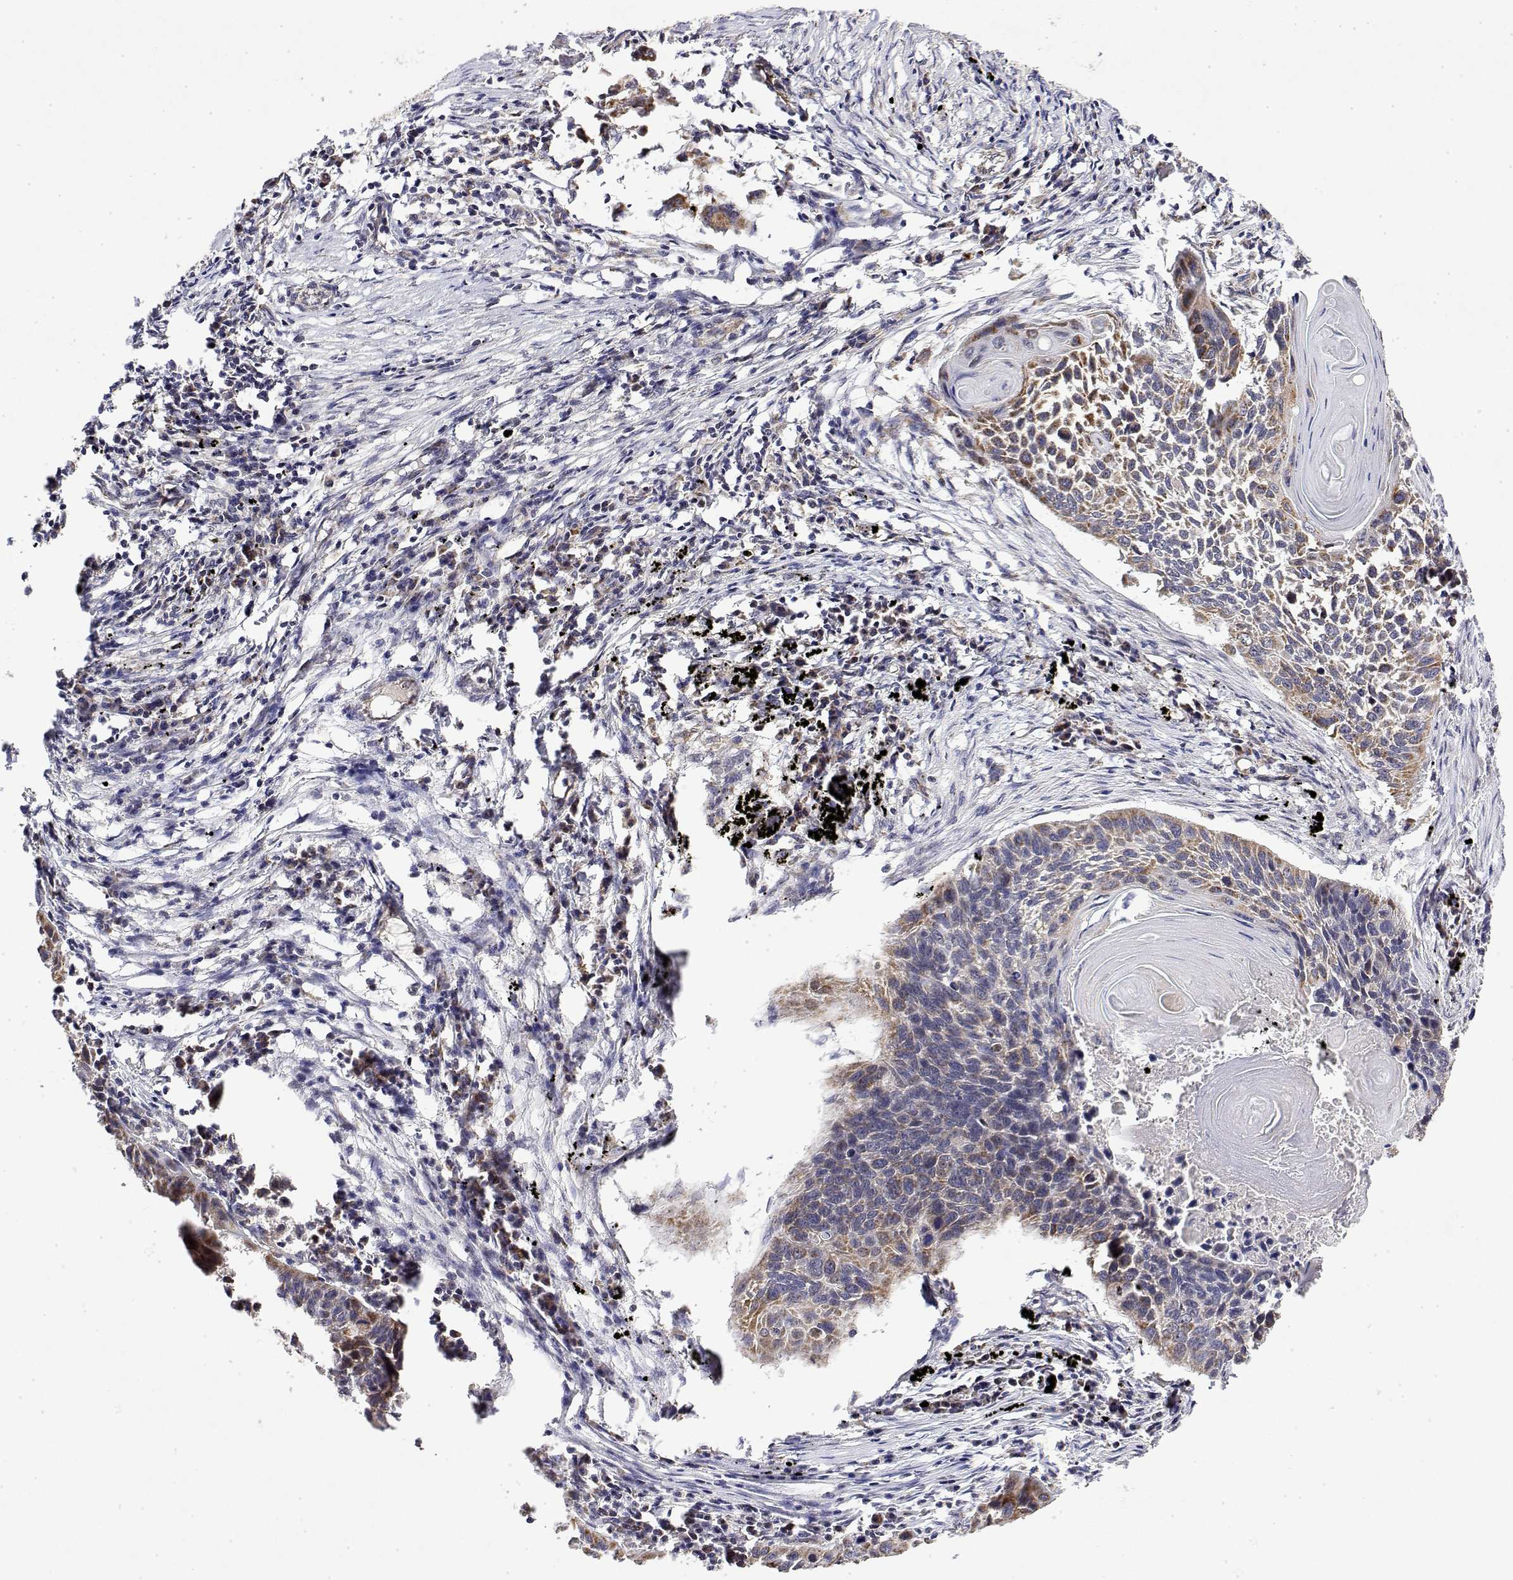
{"staining": {"intensity": "moderate", "quantity": "<25%", "location": "cytoplasmic/membranous"}, "tissue": "lung cancer", "cell_type": "Tumor cells", "image_type": "cancer", "snomed": [{"axis": "morphology", "description": "Squamous cell carcinoma, NOS"}, {"axis": "topography", "description": "Lung"}], "caption": "This is a photomicrograph of immunohistochemistry staining of lung cancer, which shows moderate positivity in the cytoplasmic/membranous of tumor cells.", "gene": "GADD45GIP1", "patient": {"sex": "male", "age": 78}}